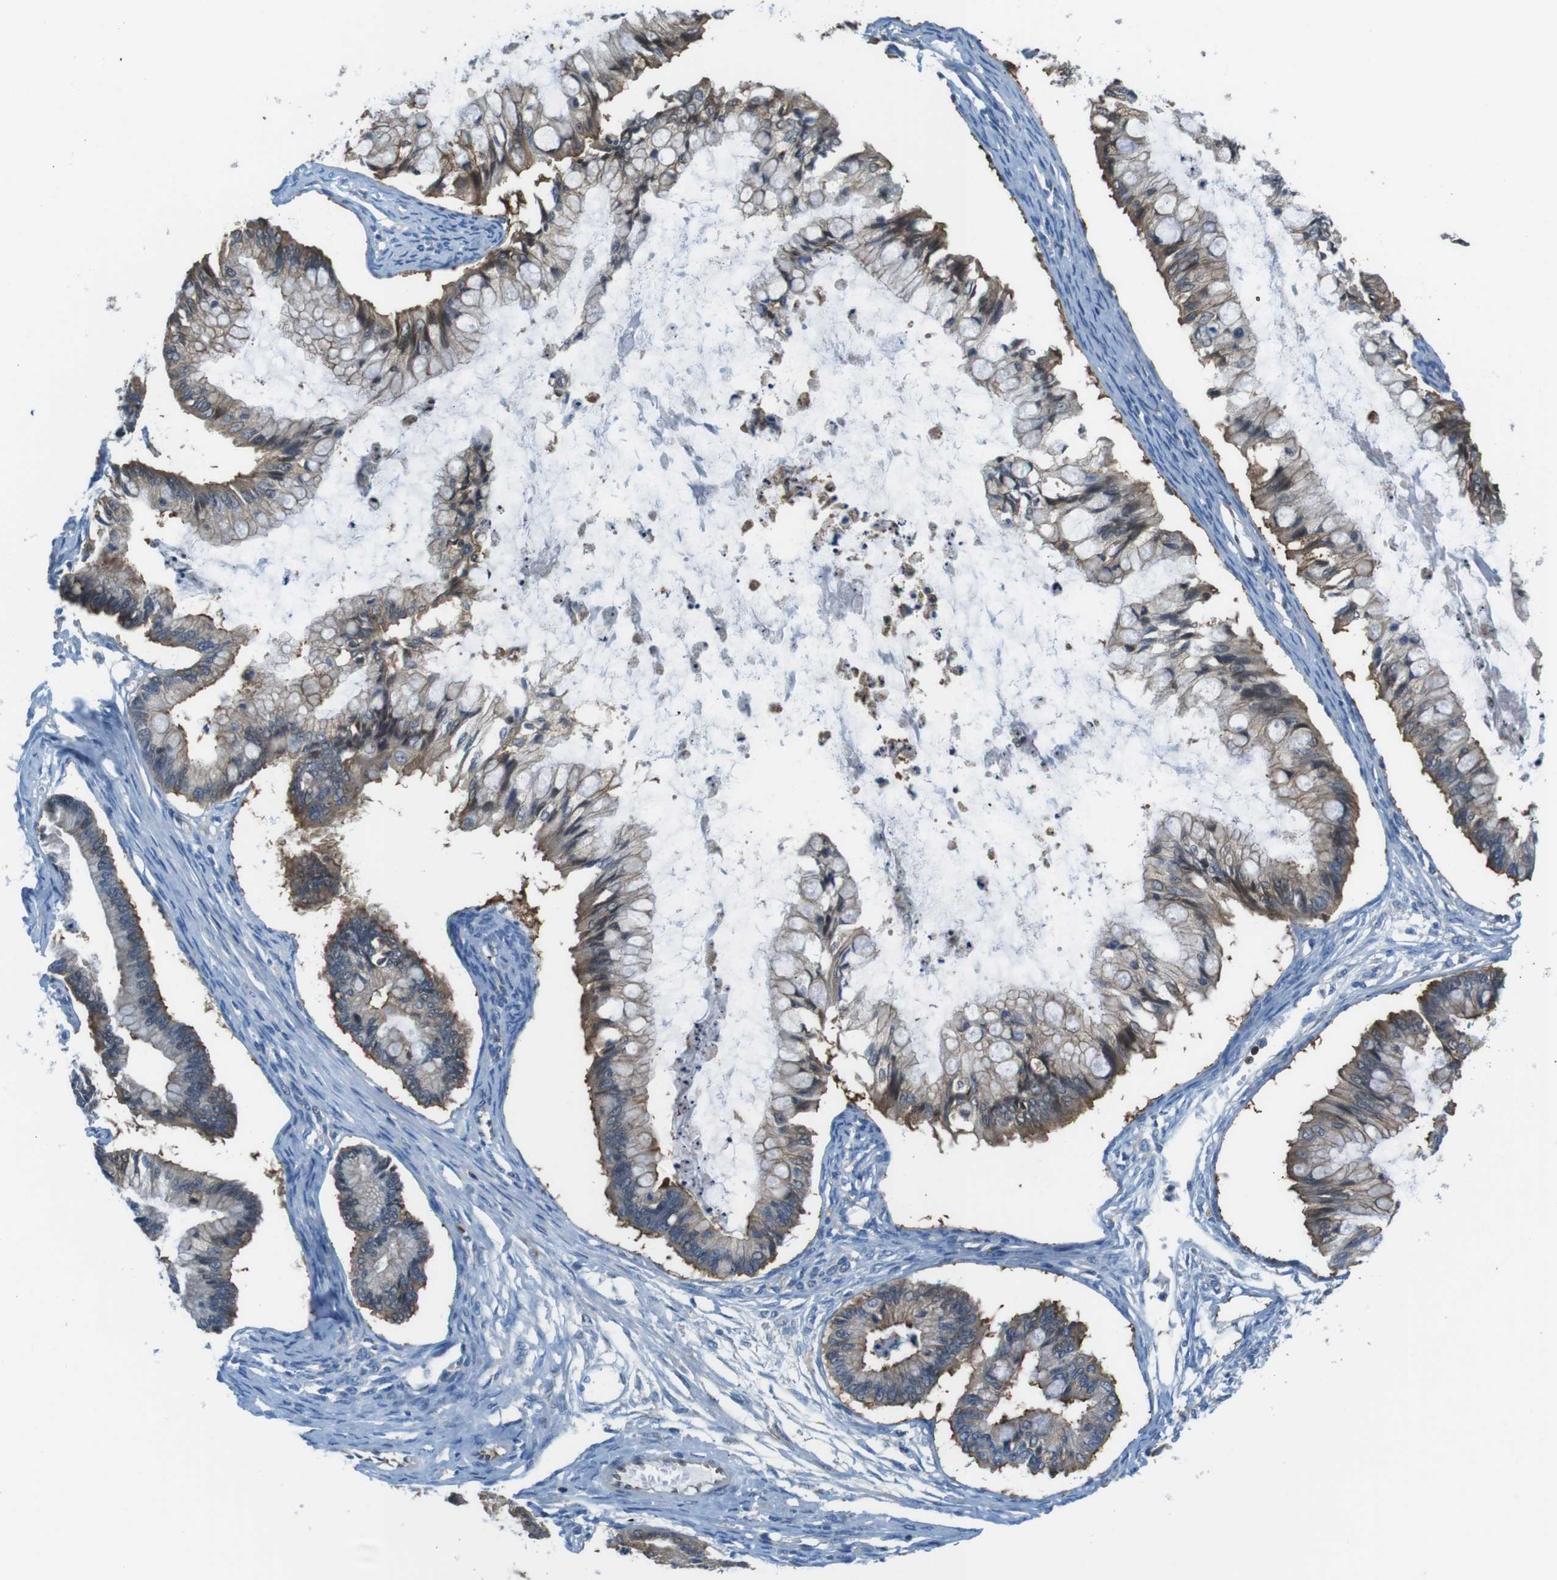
{"staining": {"intensity": "moderate", "quantity": ">75%", "location": "cytoplasmic/membranous"}, "tissue": "ovarian cancer", "cell_type": "Tumor cells", "image_type": "cancer", "snomed": [{"axis": "morphology", "description": "Cystadenocarcinoma, mucinous, NOS"}, {"axis": "topography", "description": "Ovary"}], "caption": "Immunohistochemical staining of human ovarian mucinous cystadenocarcinoma displays medium levels of moderate cytoplasmic/membranous expression in approximately >75% of tumor cells. (IHC, brightfield microscopy, high magnification).", "gene": "TES", "patient": {"sex": "female", "age": 57}}